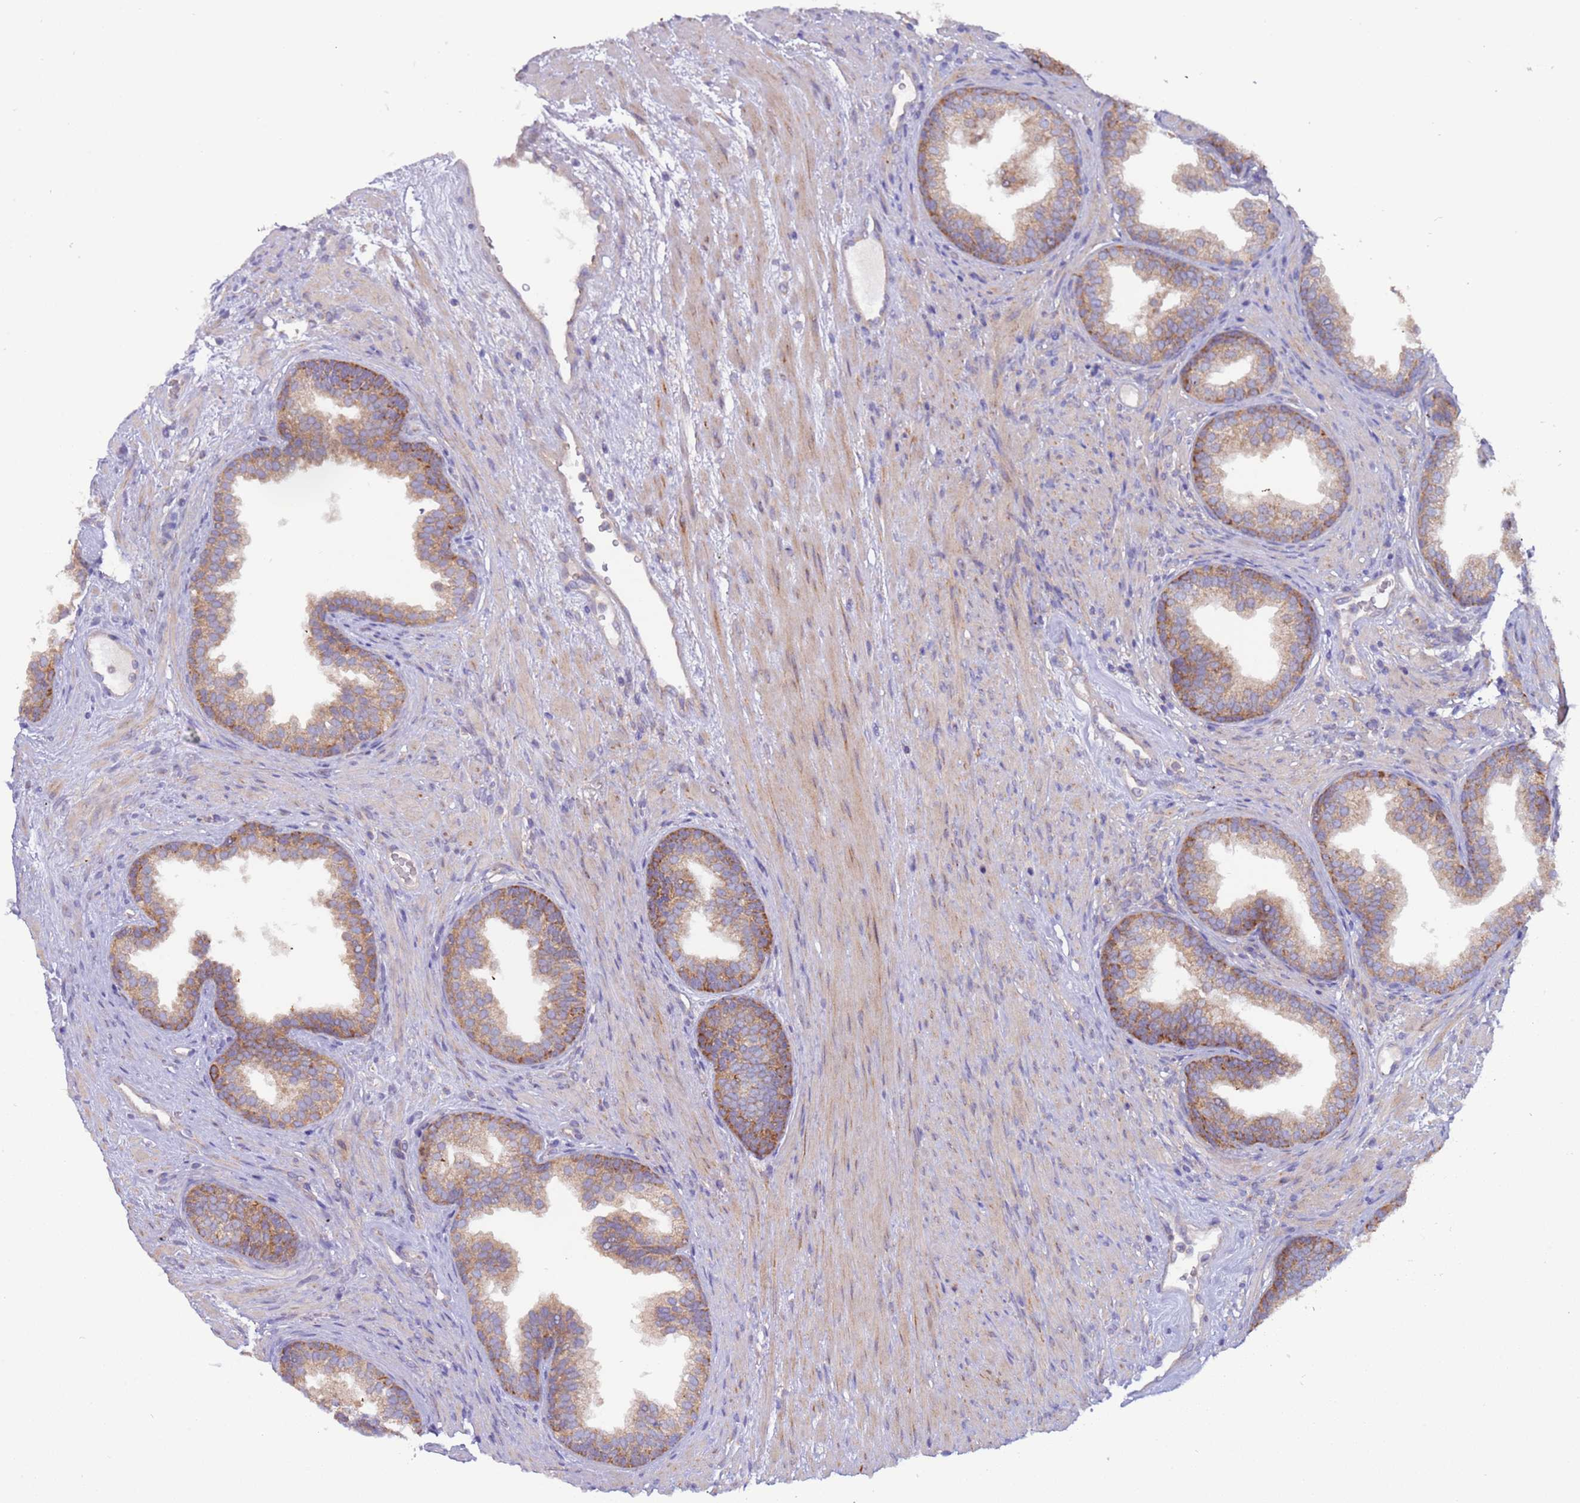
{"staining": {"intensity": "moderate", "quantity": "25%-75%", "location": "cytoplasmic/membranous"}, "tissue": "prostate", "cell_type": "Glandular cells", "image_type": "normal", "snomed": [{"axis": "morphology", "description": "Normal tissue, NOS"}, {"axis": "topography", "description": "Prostate"}], "caption": "Immunohistochemistry of benign human prostate exhibits medium levels of moderate cytoplasmic/membranous staining in about 25%-75% of glandular cells.", "gene": "UQCRQ", "patient": {"sex": "male", "age": 76}}